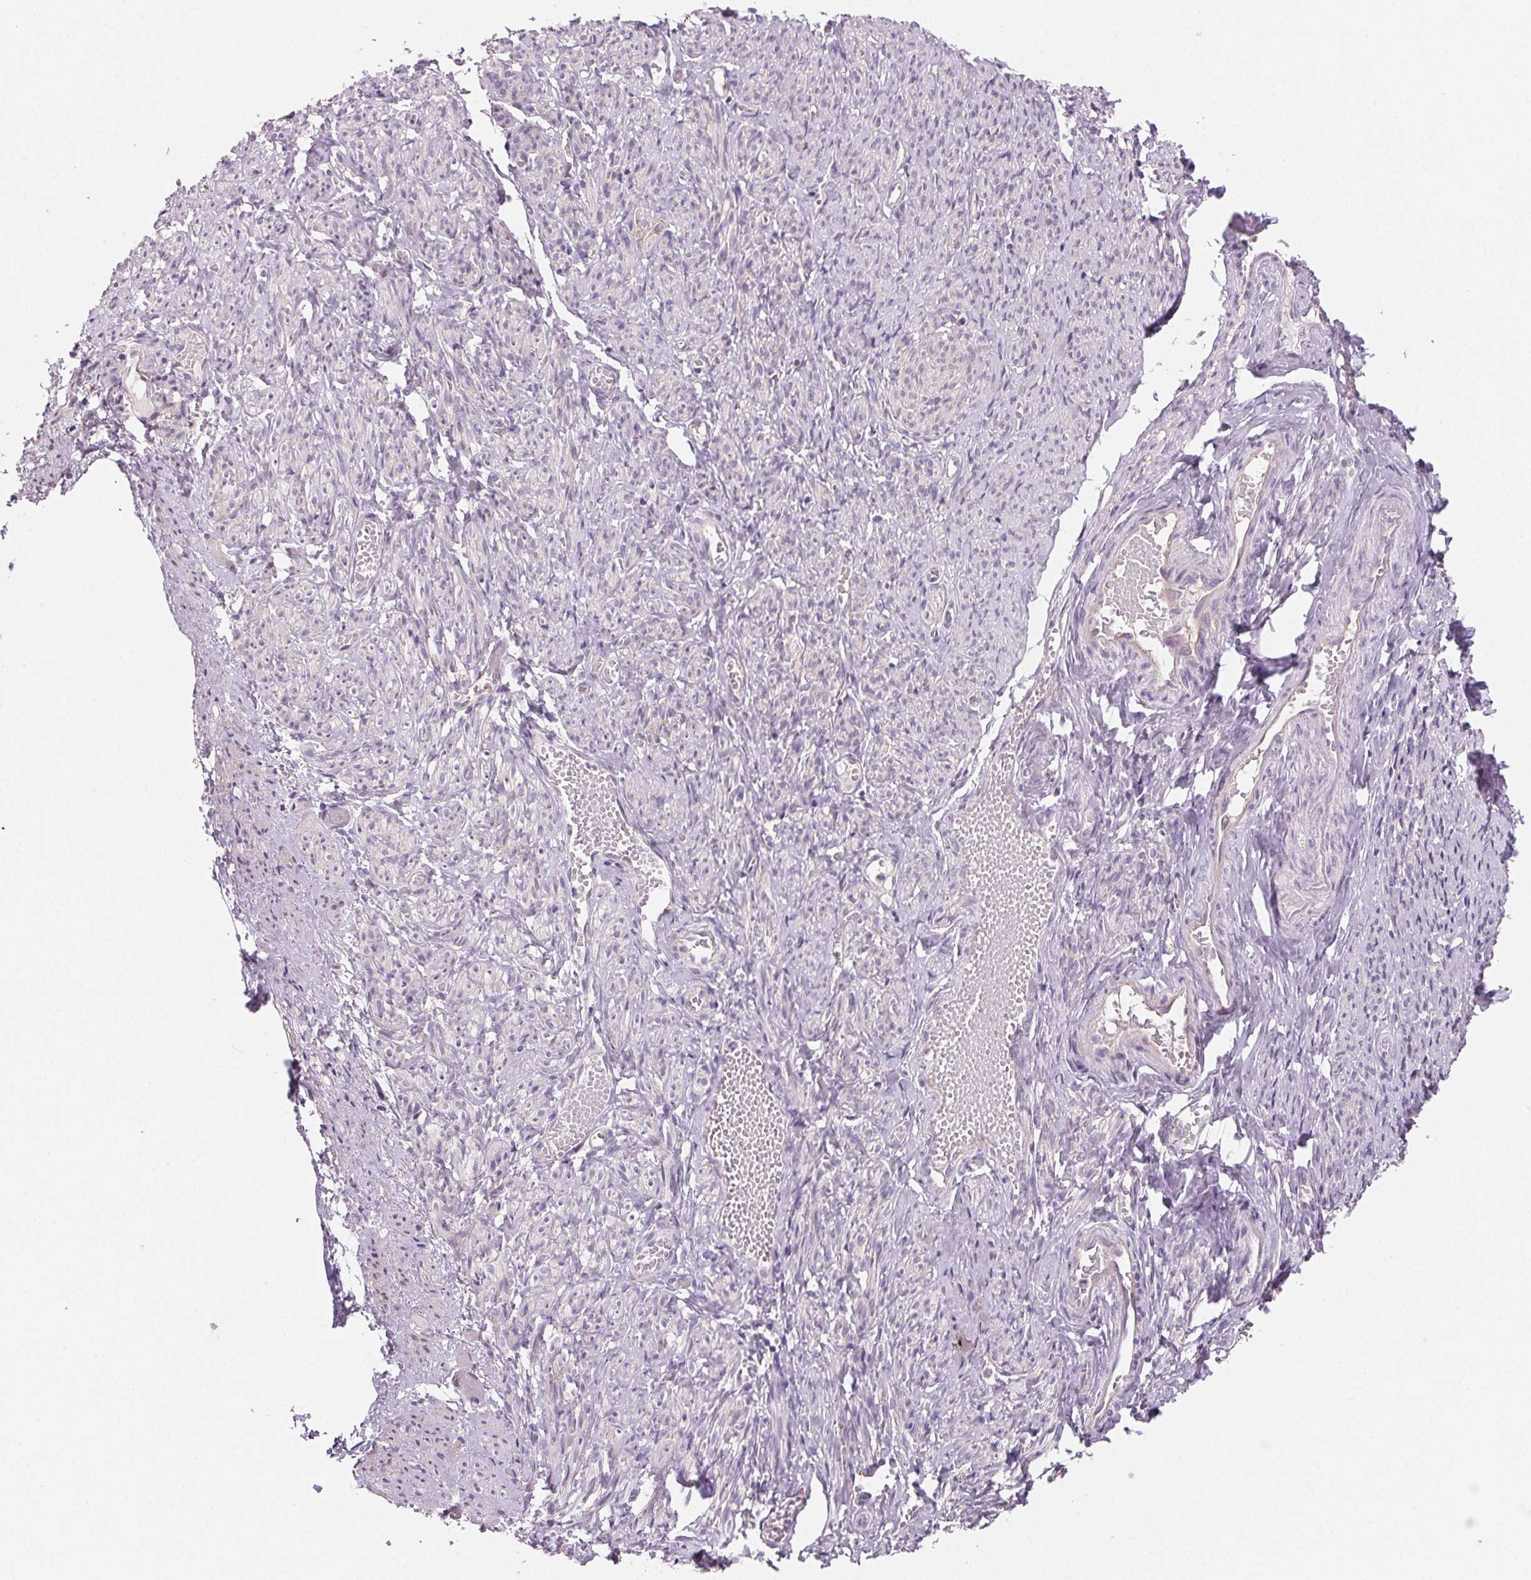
{"staining": {"intensity": "negative", "quantity": "none", "location": "none"}, "tissue": "smooth muscle", "cell_type": "Smooth muscle cells", "image_type": "normal", "snomed": [{"axis": "morphology", "description": "Normal tissue, NOS"}, {"axis": "topography", "description": "Smooth muscle"}], "caption": "Smooth muscle cells show no significant expression in normal smooth muscle. (DAB (3,3'-diaminobenzidine) immunohistochemistry (IHC) visualized using brightfield microscopy, high magnification).", "gene": "GBP1", "patient": {"sex": "female", "age": 65}}